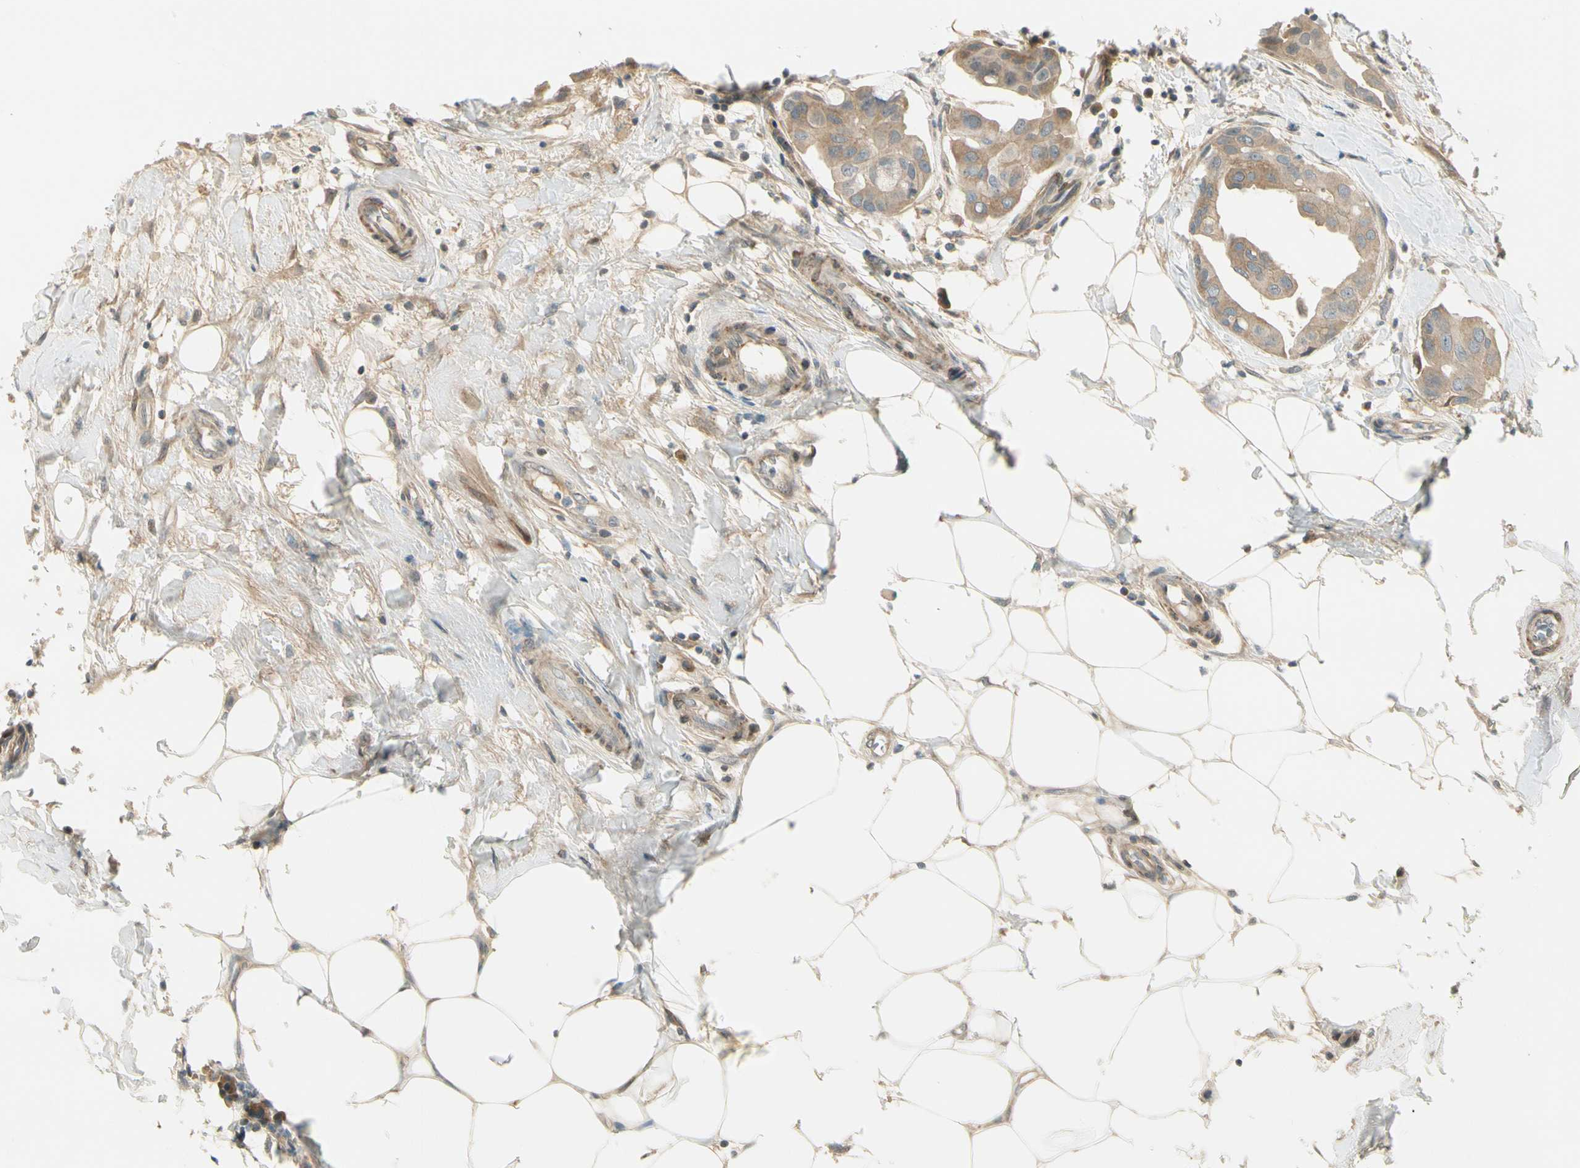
{"staining": {"intensity": "weak", "quantity": ">75%", "location": "cytoplasmic/membranous"}, "tissue": "breast cancer", "cell_type": "Tumor cells", "image_type": "cancer", "snomed": [{"axis": "morphology", "description": "Duct carcinoma"}, {"axis": "topography", "description": "Breast"}], "caption": "IHC (DAB) staining of human breast infiltrating ductal carcinoma shows weak cytoplasmic/membranous protein positivity in approximately >75% of tumor cells.", "gene": "EPHB3", "patient": {"sex": "female", "age": 40}}